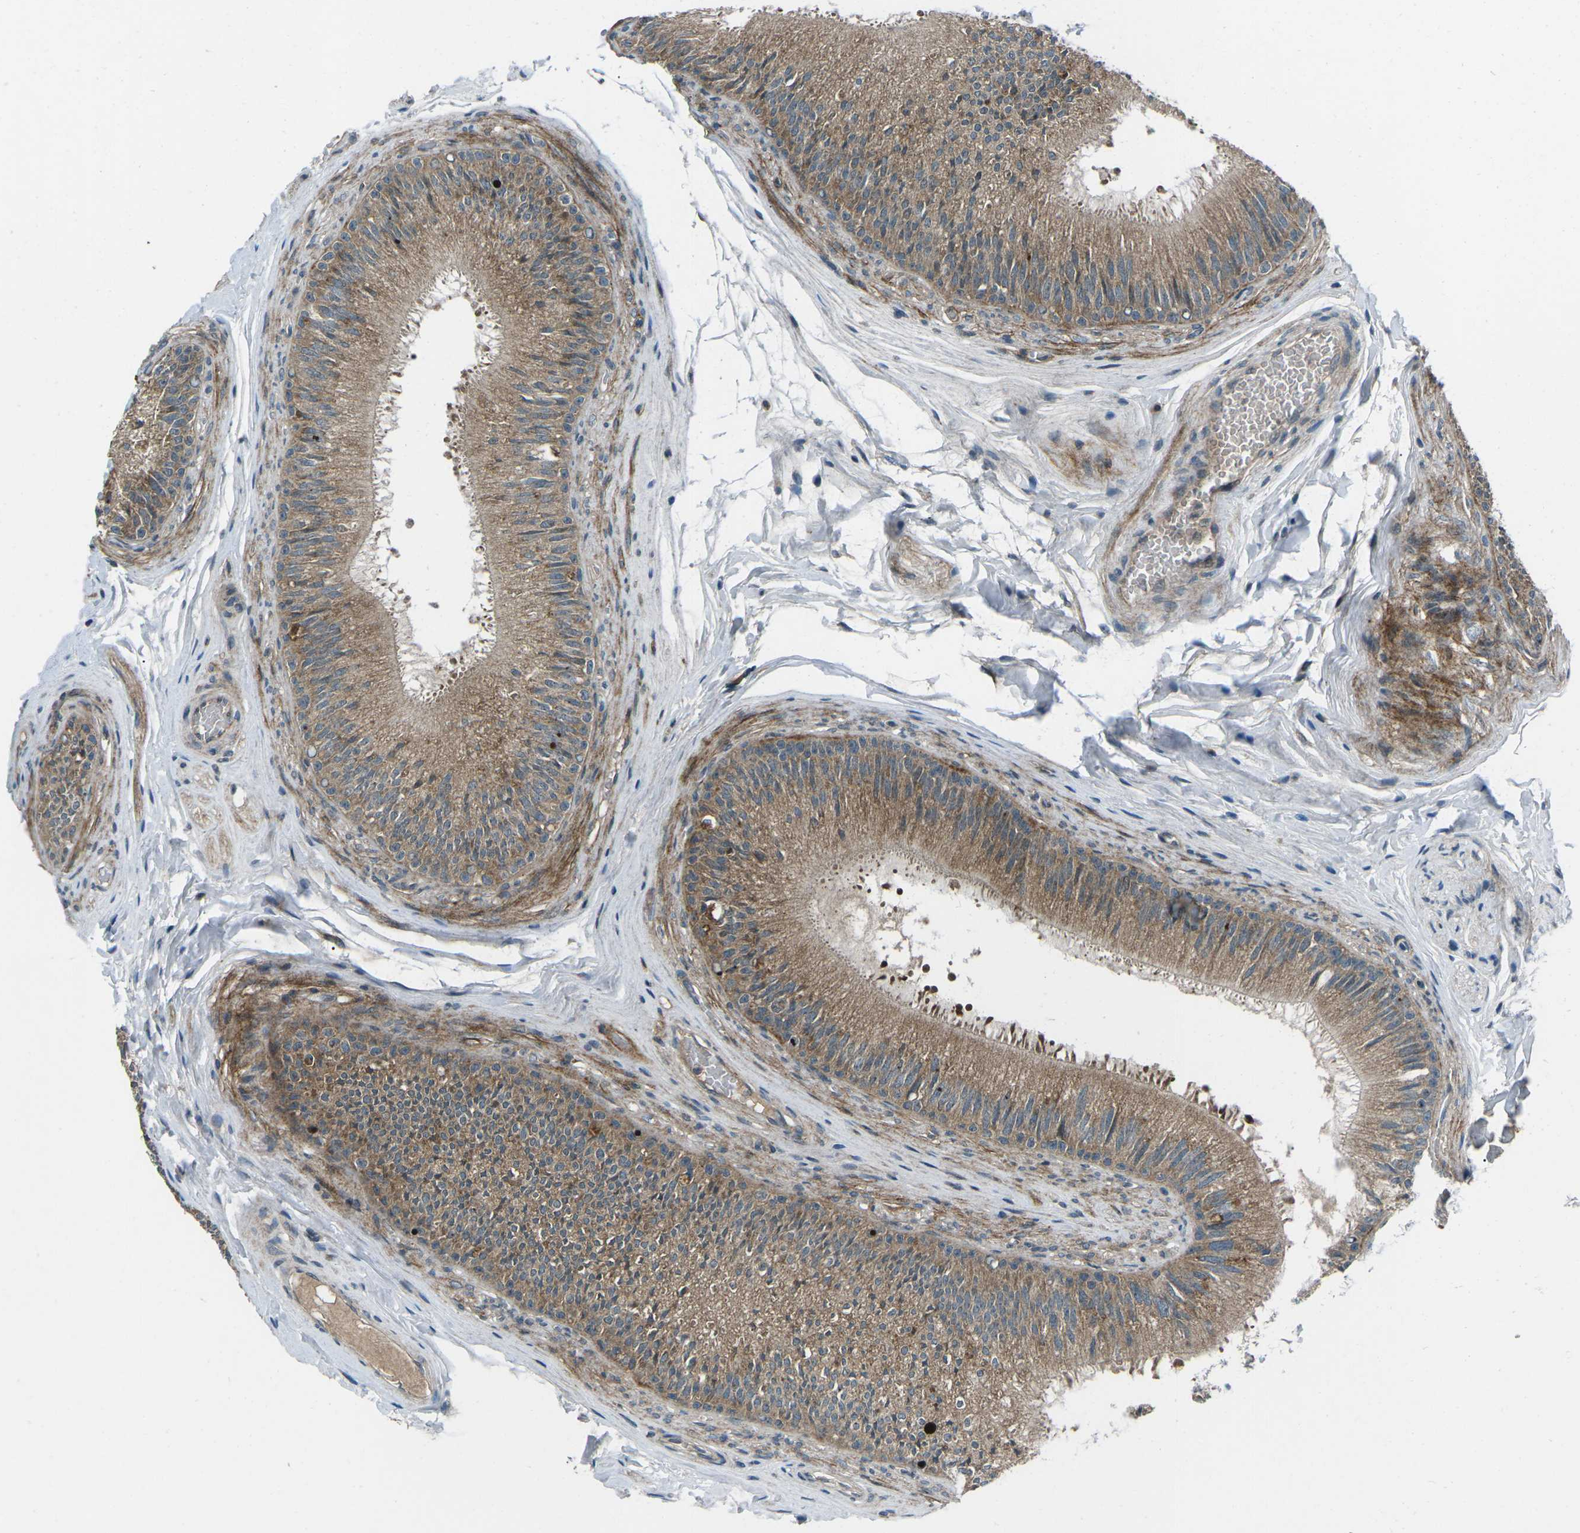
{"staining": {"intensity": "moderate", "quantity": ">75%", "location": "cytoplasmic/membranous"}, "tissue": "epididymis", "cell_type": "Glandular cells", "image_type": "normal", "snomed": [{"axis": "morphology", "description": "Normal tissue, NOS"}, {"axis": "topography", "description": "Testis"}, {"axis": "topography", "description": "Epididymis"}], "caption": "The micrograph exhibits immunohistochemical staining of benign epididymis. There is moderate cytoplasmic/membranous expression is present in approximately >75% of glandular cells. Immunohistochemistry stains the protein of interest in brown and the nuclei are stained blue.", "gene": "CDK16", "patient": {"sex": "male", "age": 36}}